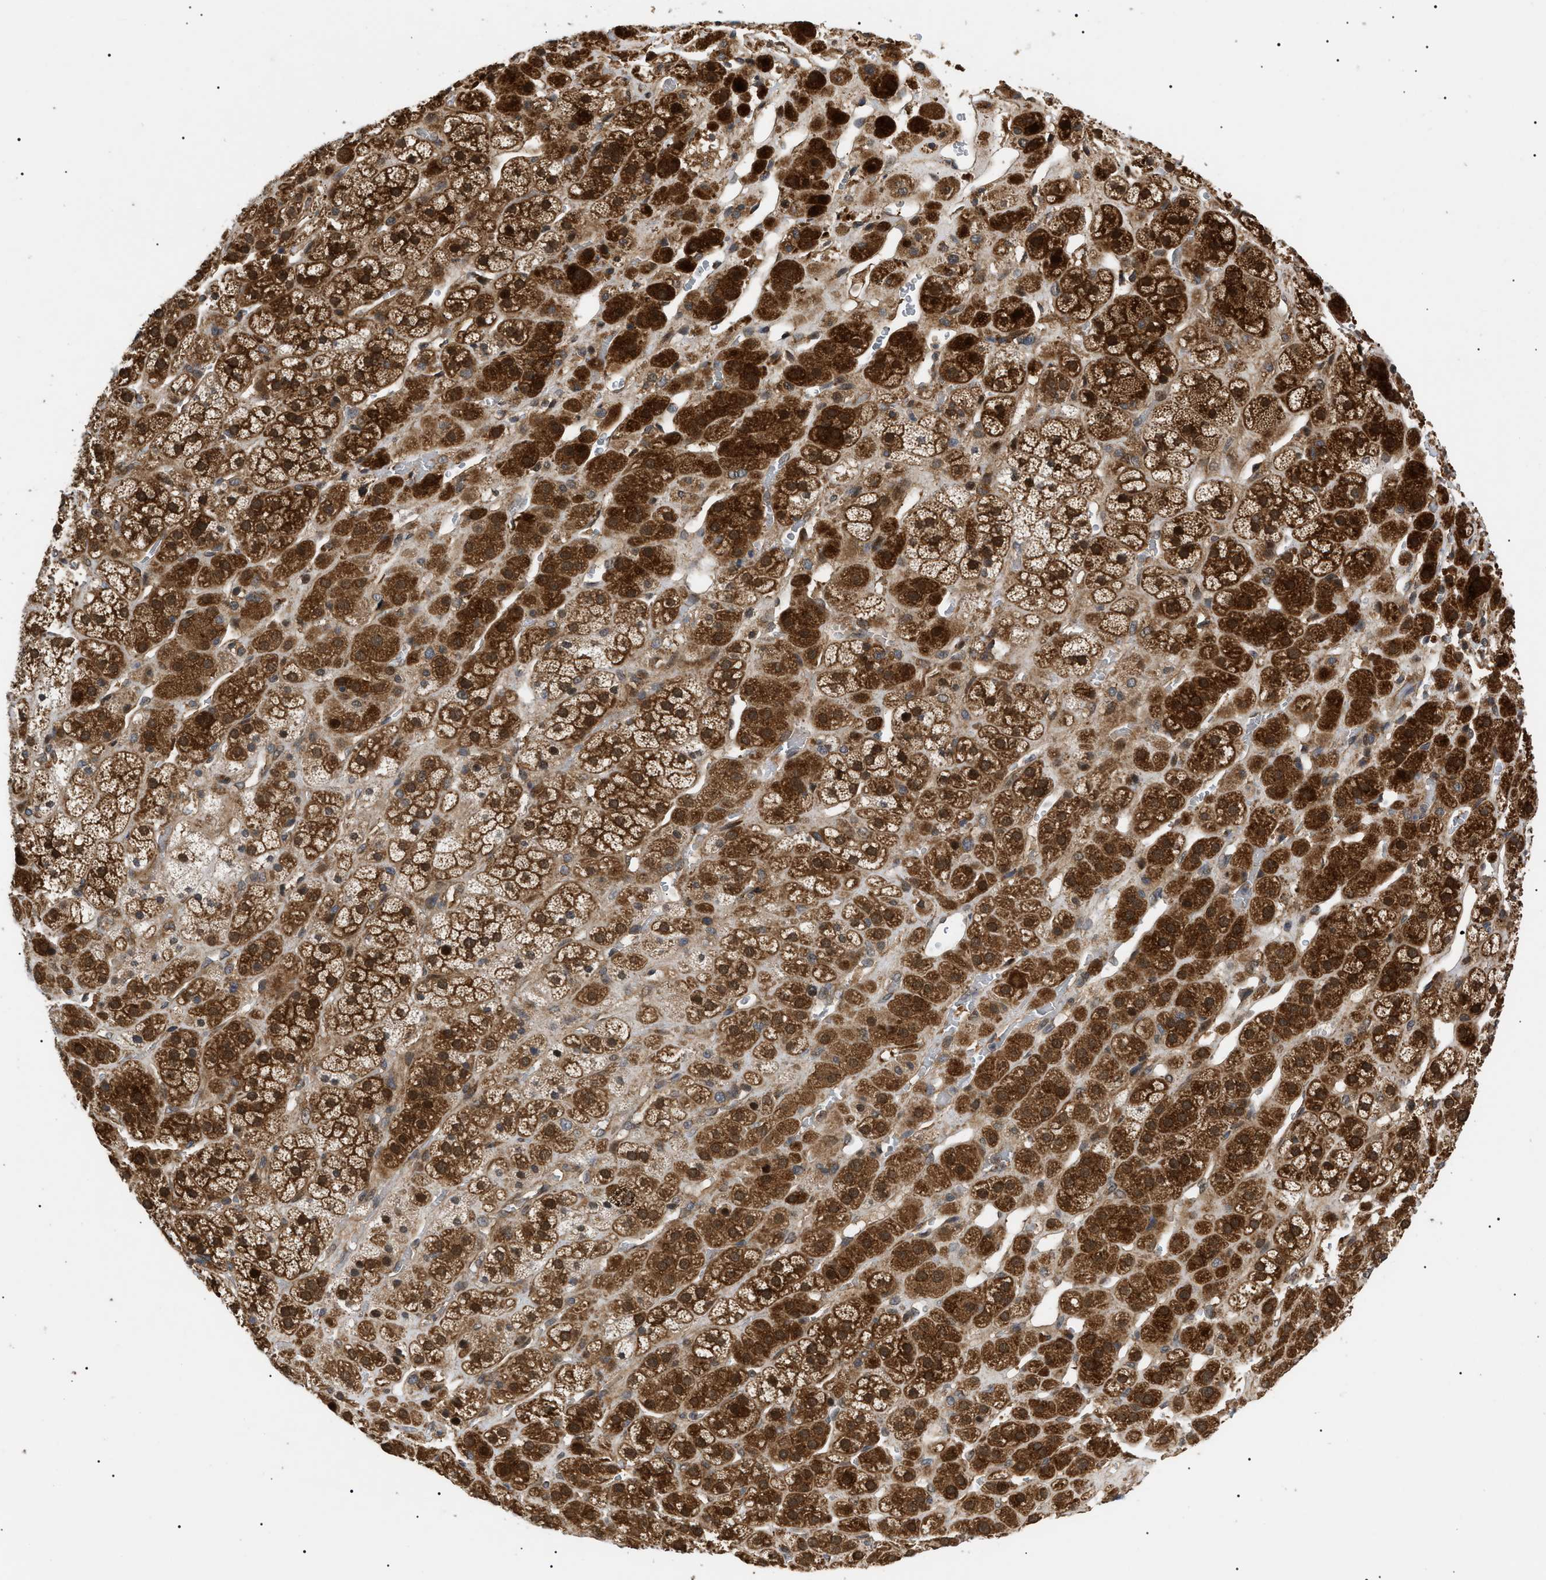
{"staining": {"intensity": "strong", "quantity": ">75%", "location": "cytoplasmic/membranous,nuclear"}, "tissue": "adrenal gland", "cell_type": "Glandular cells", "image_type": "normal", "snomed": [{"axis": "morphology", "description": "Normal tissue, NOS"}, {"axis": "topography", "description": "Adrenal gland"}], "caption": "Approximately >75% of glandular cells in benign adrenal gland show strong cytoplasmic/membranous,nuclear protein positivity as visualized by brown immunohistochemical staining.", "gene": "ASTL", "patient": {"sex": "male", "age": 56}}